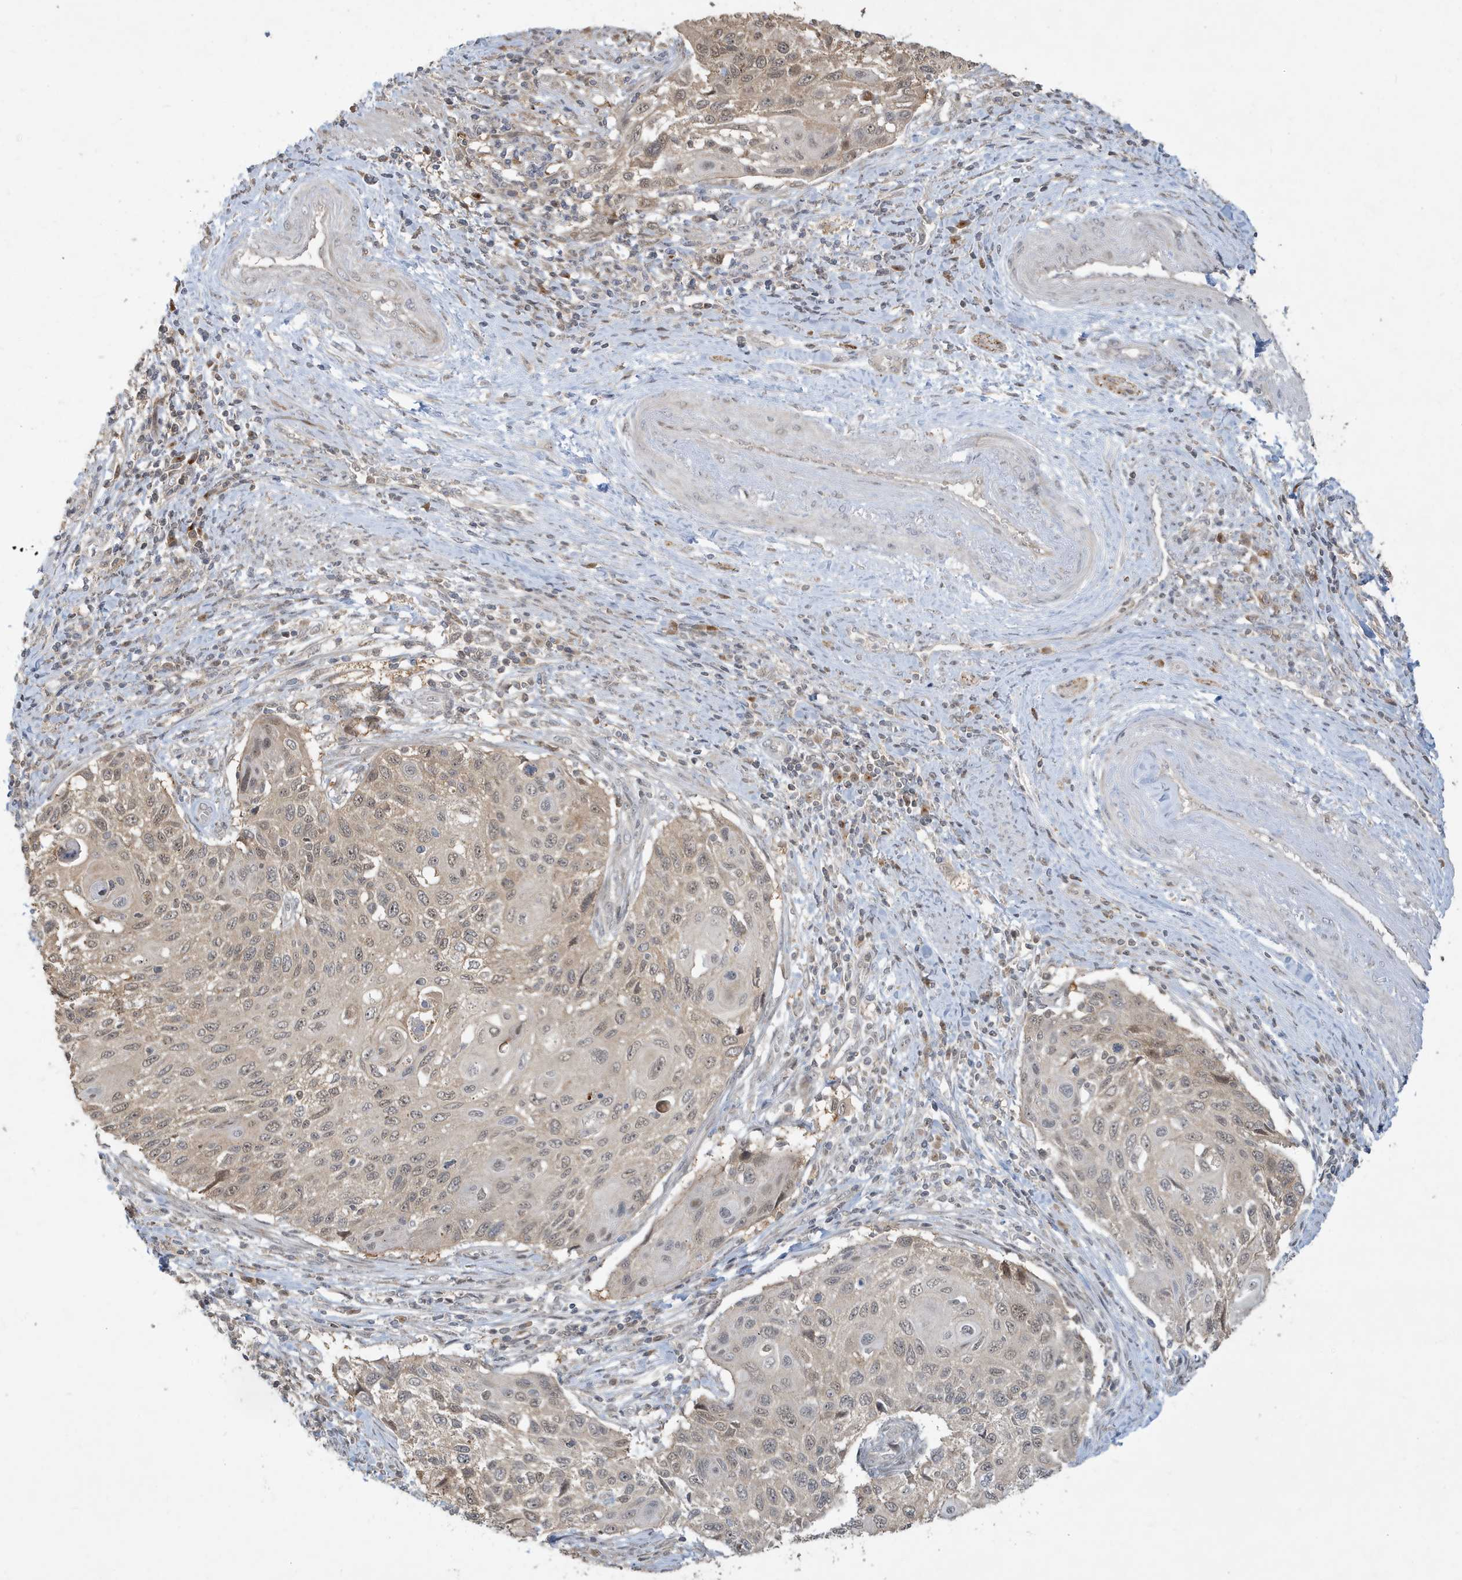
{"staining": {"intensity": "weak", "quantity": "25%-75%", "location": "cytoplasmic/membranous,nuclear"}, "tissue": "cervical cancer", "cell_type": "Tumor cells", "image_type": "cancer", "snomed": [{"axis": "morphology", "description": "Squamous cell carcinoma, NOS"}, {"axis": "topography", "description": "Cervix"}], "caption": "Tumor cells exhibit weak cytoplasmic/membranous and nuclear expression in approximately 25%-75% of cells in cervical squamous cell carcinoma.", "gene": "PRRT3", "patient": {"sex": "female", "age": 70}}